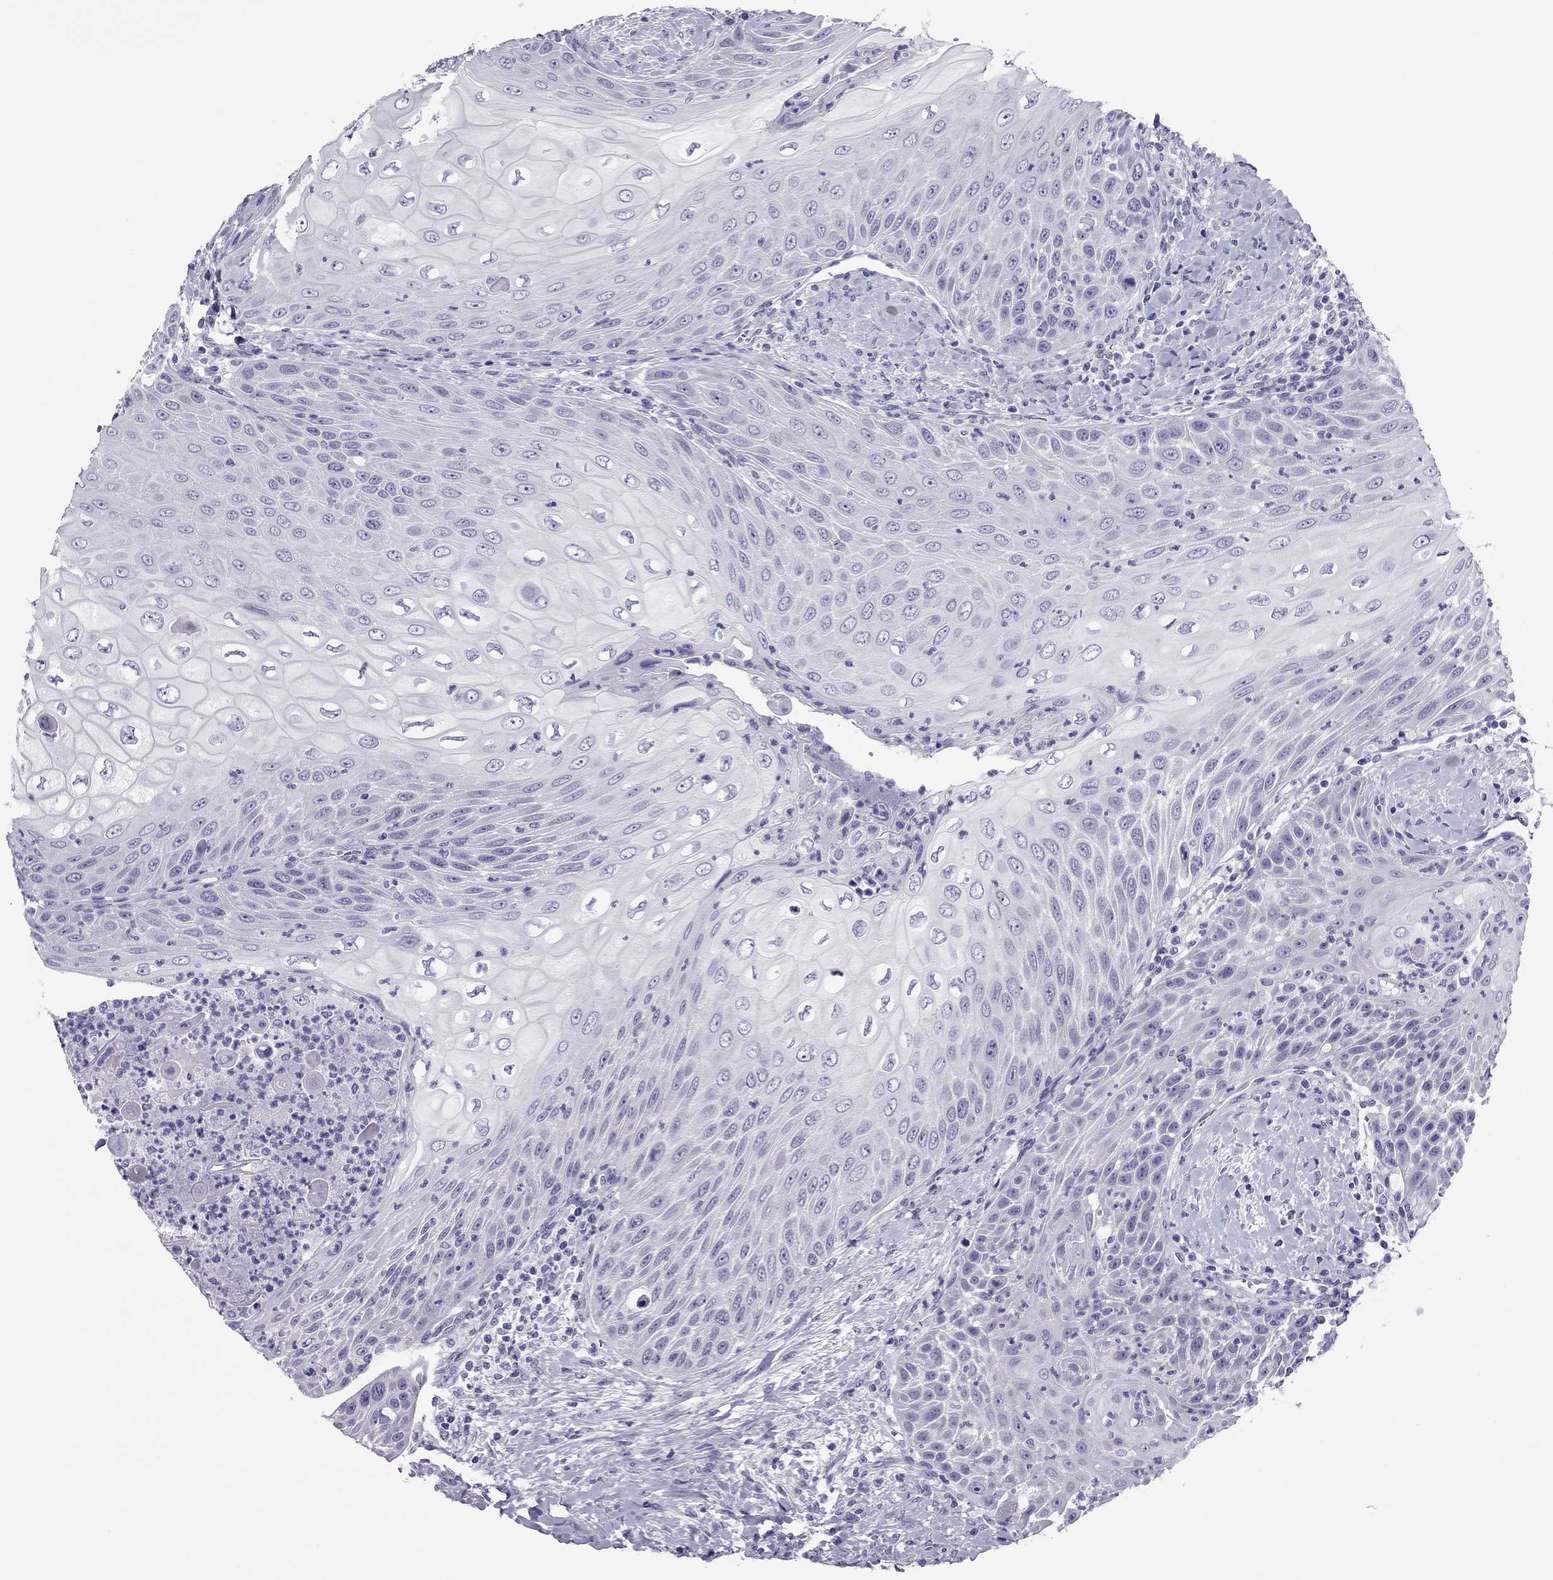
{"staining": {"intensity": "negative", "quantity": "none", "location": "none"}, "tissue": "head and neck cancer", "cell_type": "Tumor cells", "image_type": "cancer", "snomed": [{"axis": "morphology", "description": "Squamous cell carcinoma, NOS"}, {"axis": "topography", "description": "Head-Neck"}], "caption": "High magnification brightfield microscopy of head and neck cancer (squamous cell carcinoma) stained with DAB (3,3'-diaminobenzidine) (brown) and counterstained with hematoxylin (blue): tumor cells show no significant staining.", "gene": "PDE6A", "patient": {"sex": "male", "age": 69}}